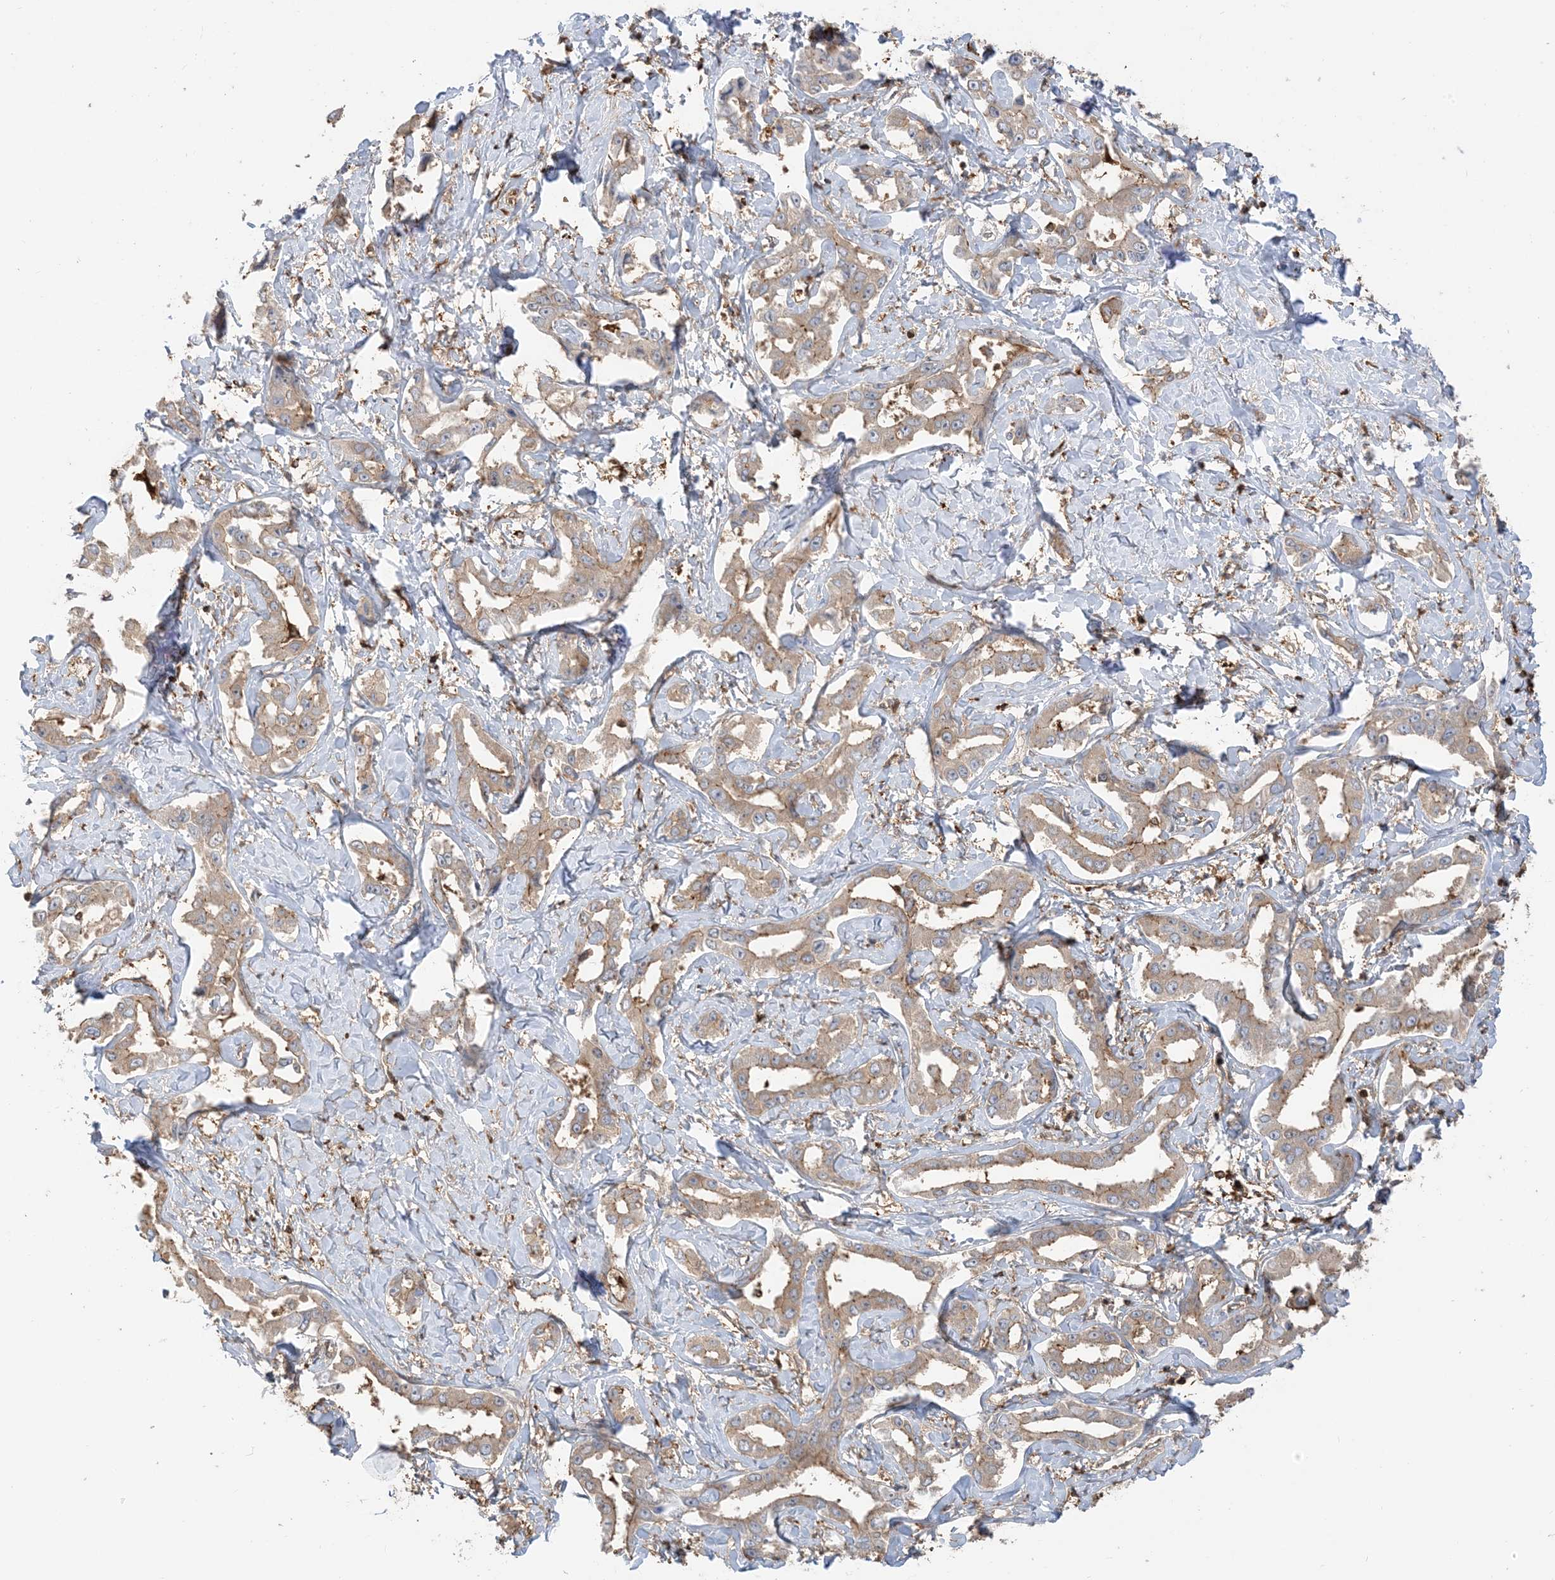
{"staining": {"intensity": "weak", "quantity": ">75%", "location": "cytoplasmic/membranous"}, "tissue": "liver cancer", "cell_type": "Tumor cells", "image_type": "cancer", "snomed": [{"axis": "morphology", "description": "Cholangiocarcinoma"}, {"axis": "topography", "description": "Liver"}], "caption": "This is a micrograph of IHC staining of liver cancer (cholangiocarcinoma), which shows weak positivity in the cytoplasmic/membranous of tumor cells.", "gene": "CAPZB", "patient": {"sex": "male", "age": 59}}